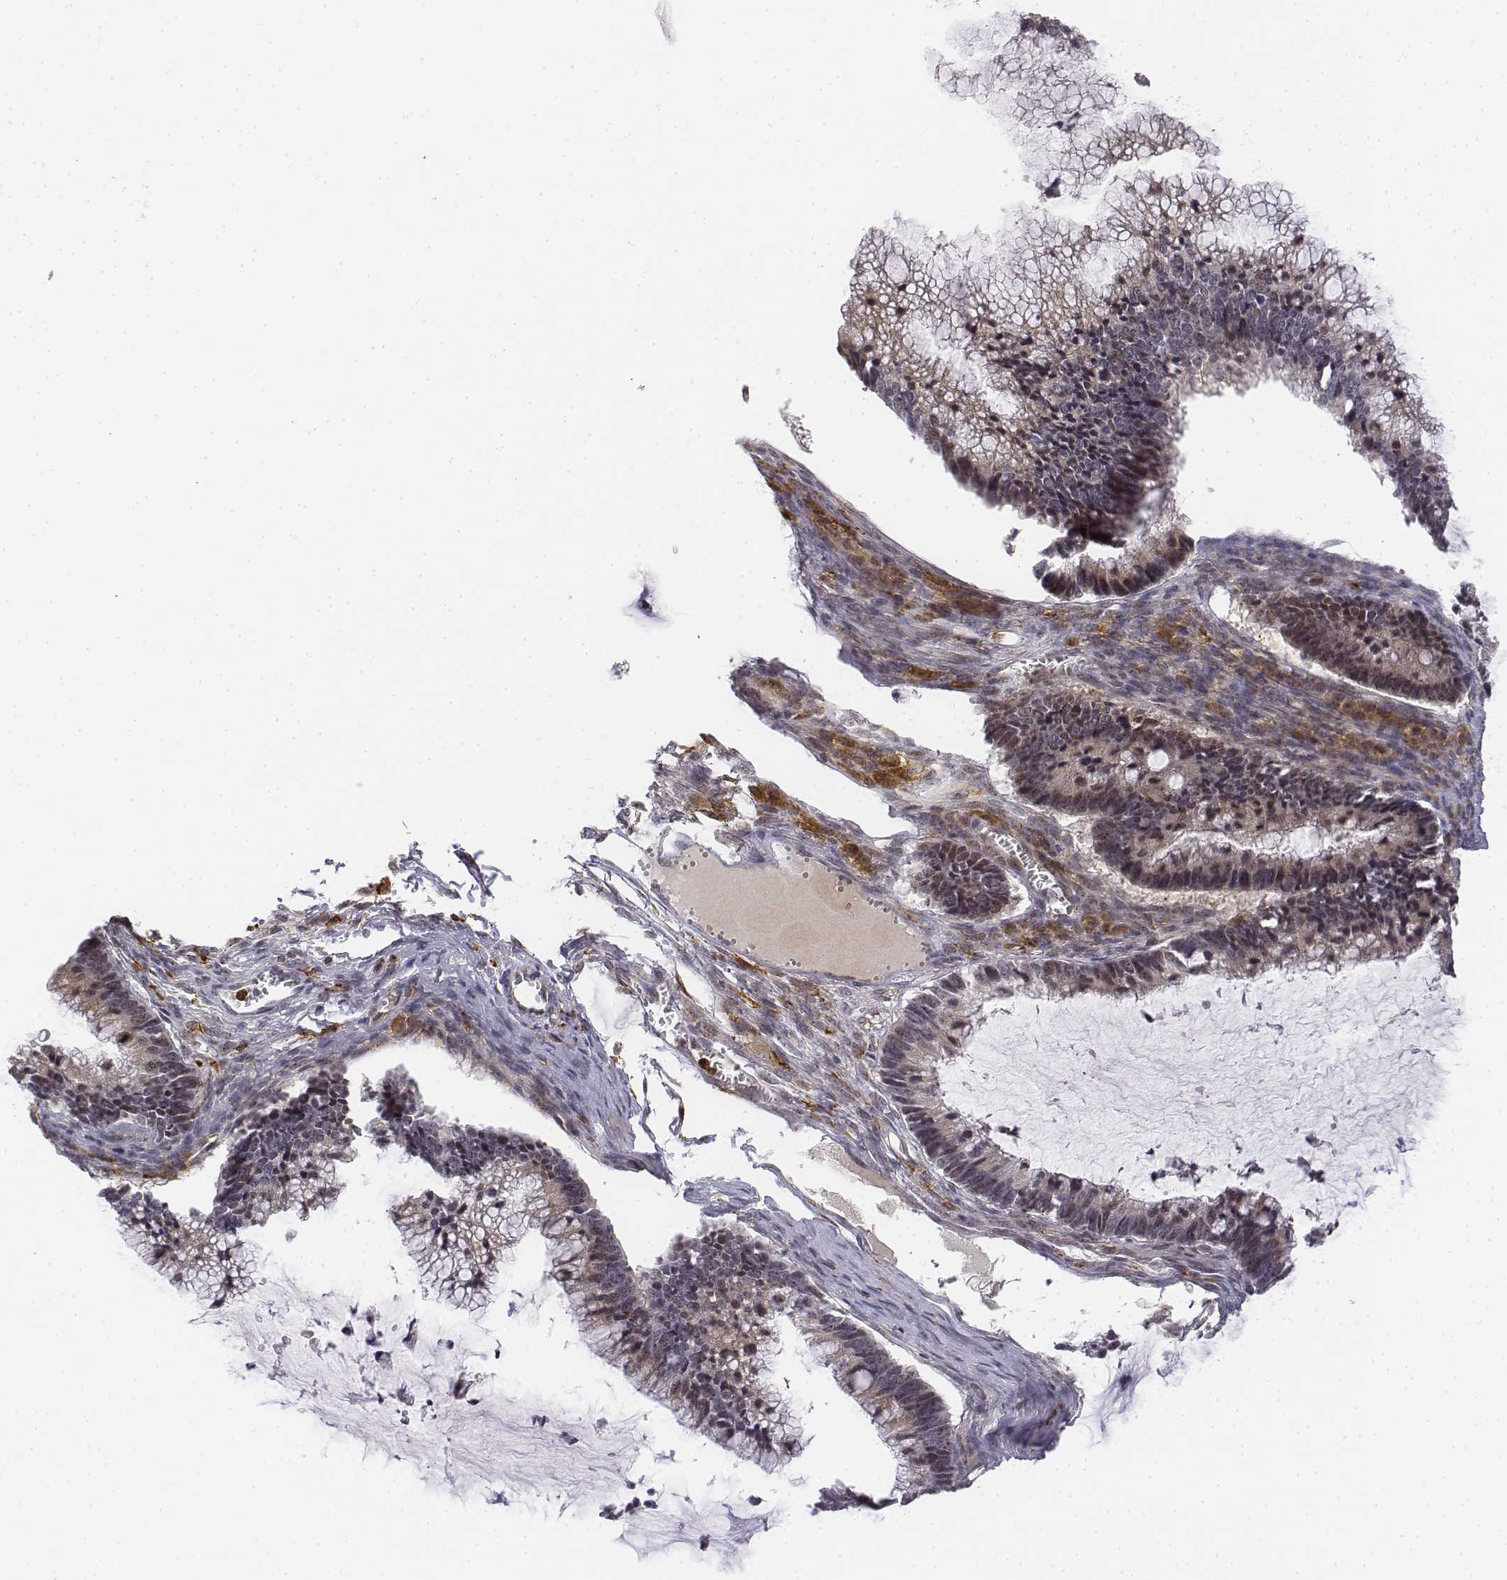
{"staining": {"intensity": "negative", "quantity": "none", "location": "none"}, "tissue": "ovarian cancer", "cell_type": "Tumor cells", "image_type": "cancer", "snomed": [{"axis": "morphology", "description": "Cystadenocarcinoma, mucinous, NOS"}, {"axis": "topography", "description": "Ovary"}], "caption": "A micrograph of human ovarian mucinous cystadenocarcinoma is negative for staining in tumor cells. The staining was performed using DAB (3,3'-diaminobenzidine) to visualize the protein expression in brown, while the nuclei were stained in blue with hematoxylin (Magnification: 20x).", "gene": "CD14", "patient": {"sex": "female", "age": 38}}